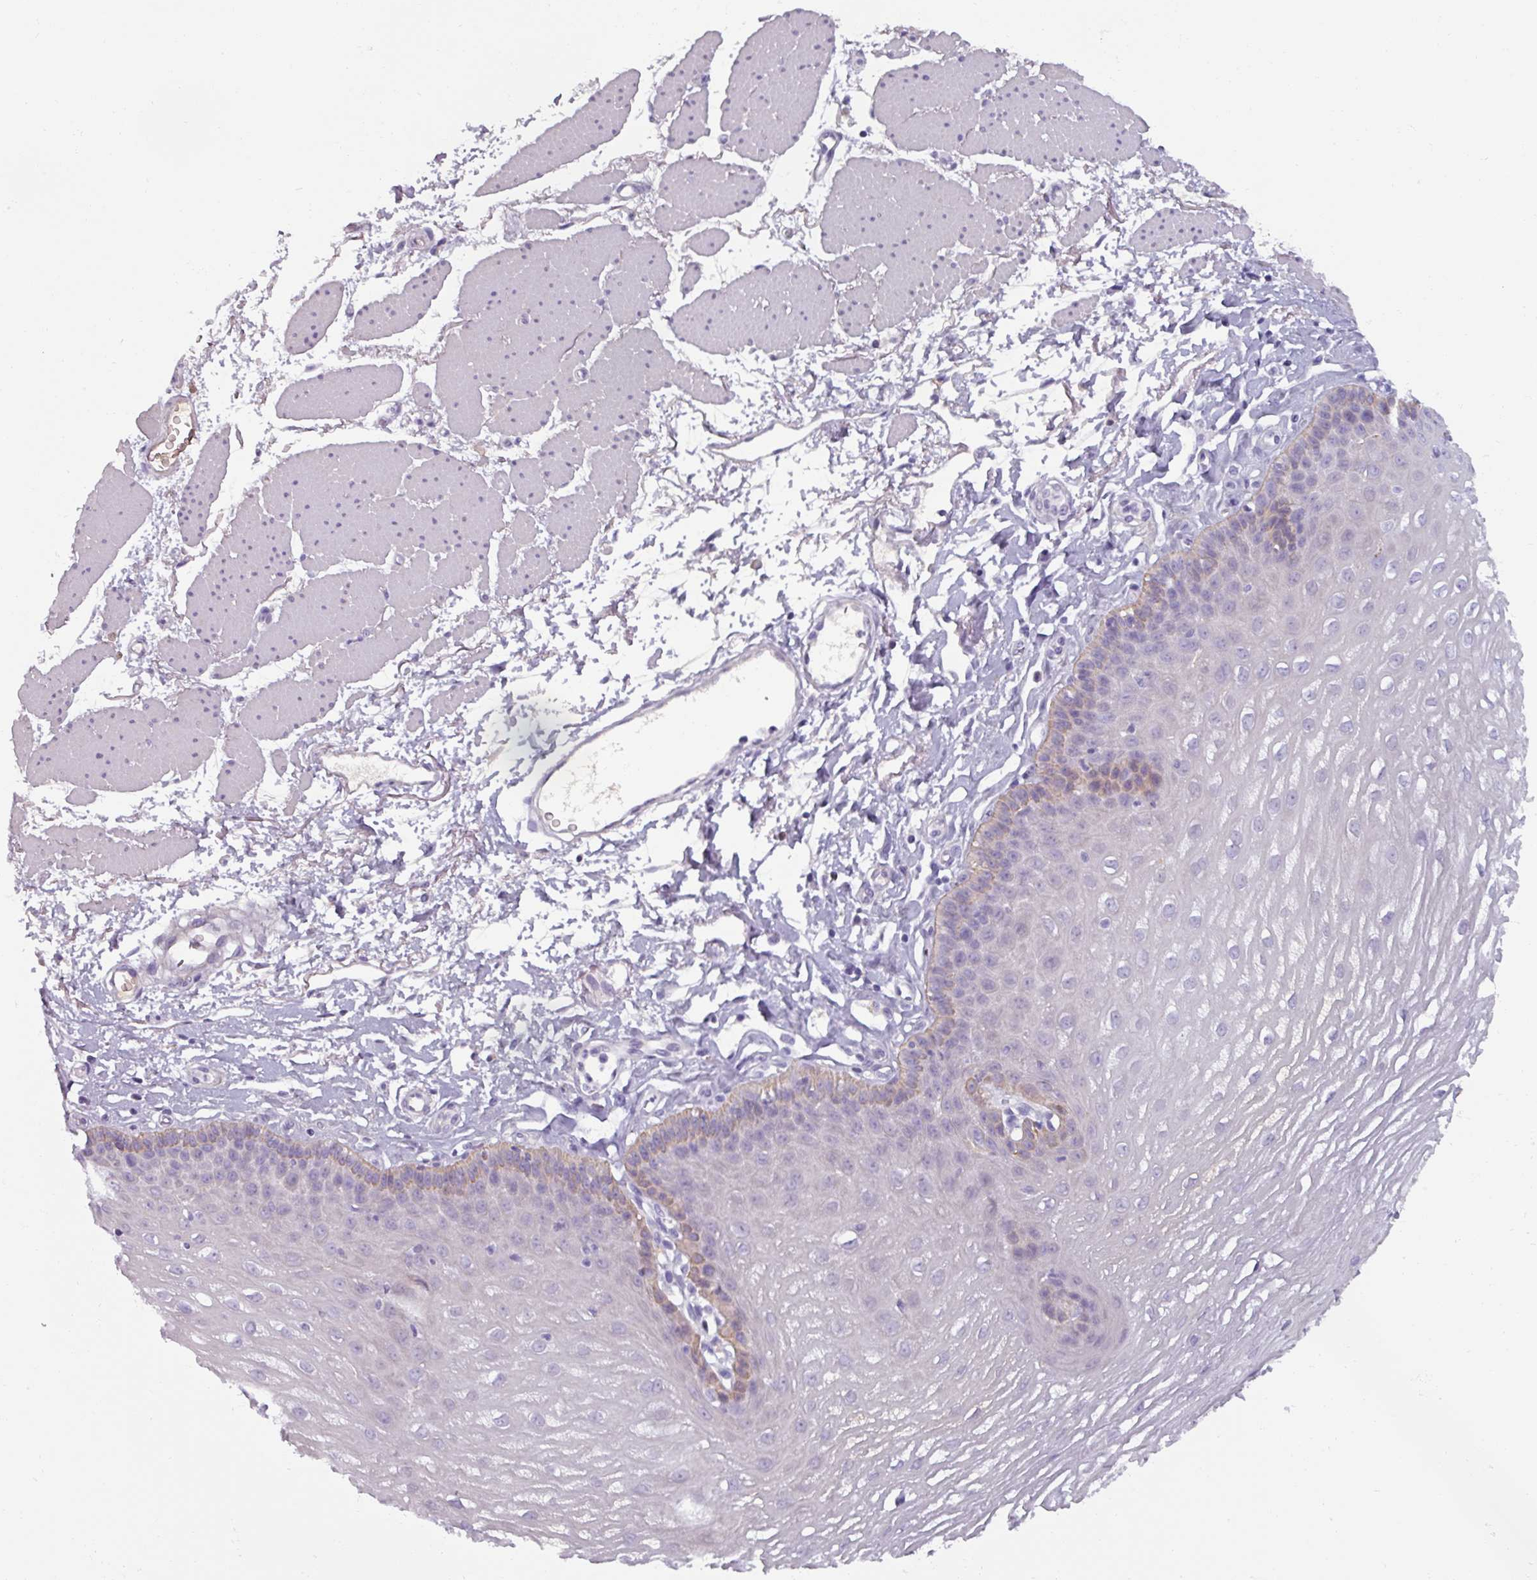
{"staining": {"intensity": "weak", "quantity": "<25%", "location": "cytoplasmic/membranous"}, "tissue": "esophagus", "cell_type": "Squamous epithelial cells", "image_type": "normal", "snomed": [{"axis": "morphology", "description": "Normal tissue, NOS"}, {"axis": "topography", "description": "Esophagus"}], "caption": "Protein analysis of benign esophagus demonstrates no significant expression in squamous epithelial cells.", "gene": "SPESP1", "patient": {"sex": "female", "age": 81}}